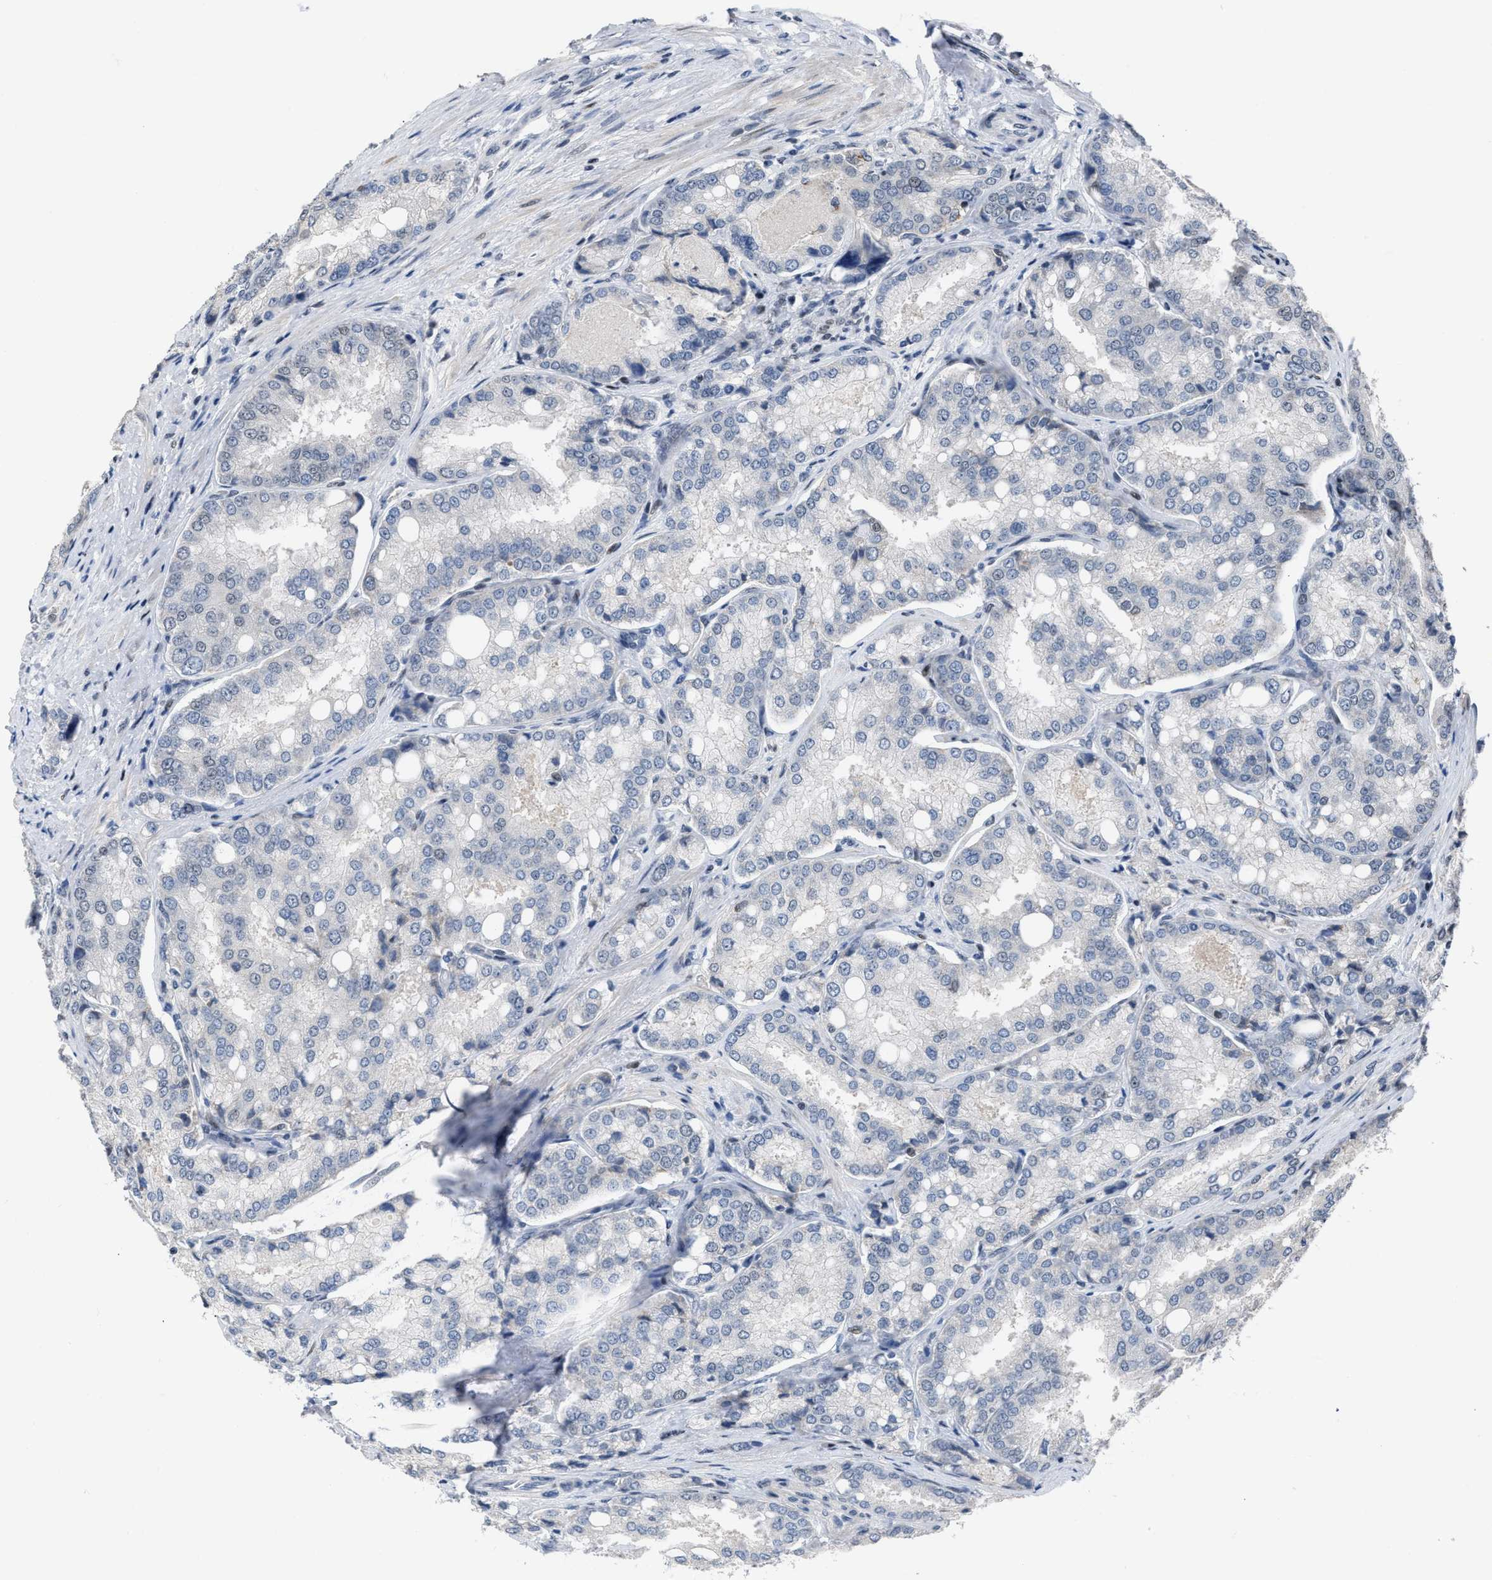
{"staining": {"intensity": "negative", "quantity": "none", "location": "none"}, "tissue": "prostate cancer", "cell_type": "Tumor cells", "image_type": "cancer", "snomed": [{"axis": "morphology", "description": "Adenocarcinoma, High grade"}, {"axis": "topography", "description": "Prostate"}], "caption": "This histopathology image is of prostate high-grade adenocarcinoma stained with immunohistochemistry to label a protein in brown with the nuclei are counter-stained blue. There is no expression in tumor cells. (Immunohistochemistry, brightfield microscopy, high magnification).", "gene": "SETDB1", "patient": {"sex": "male", "age": 50}}